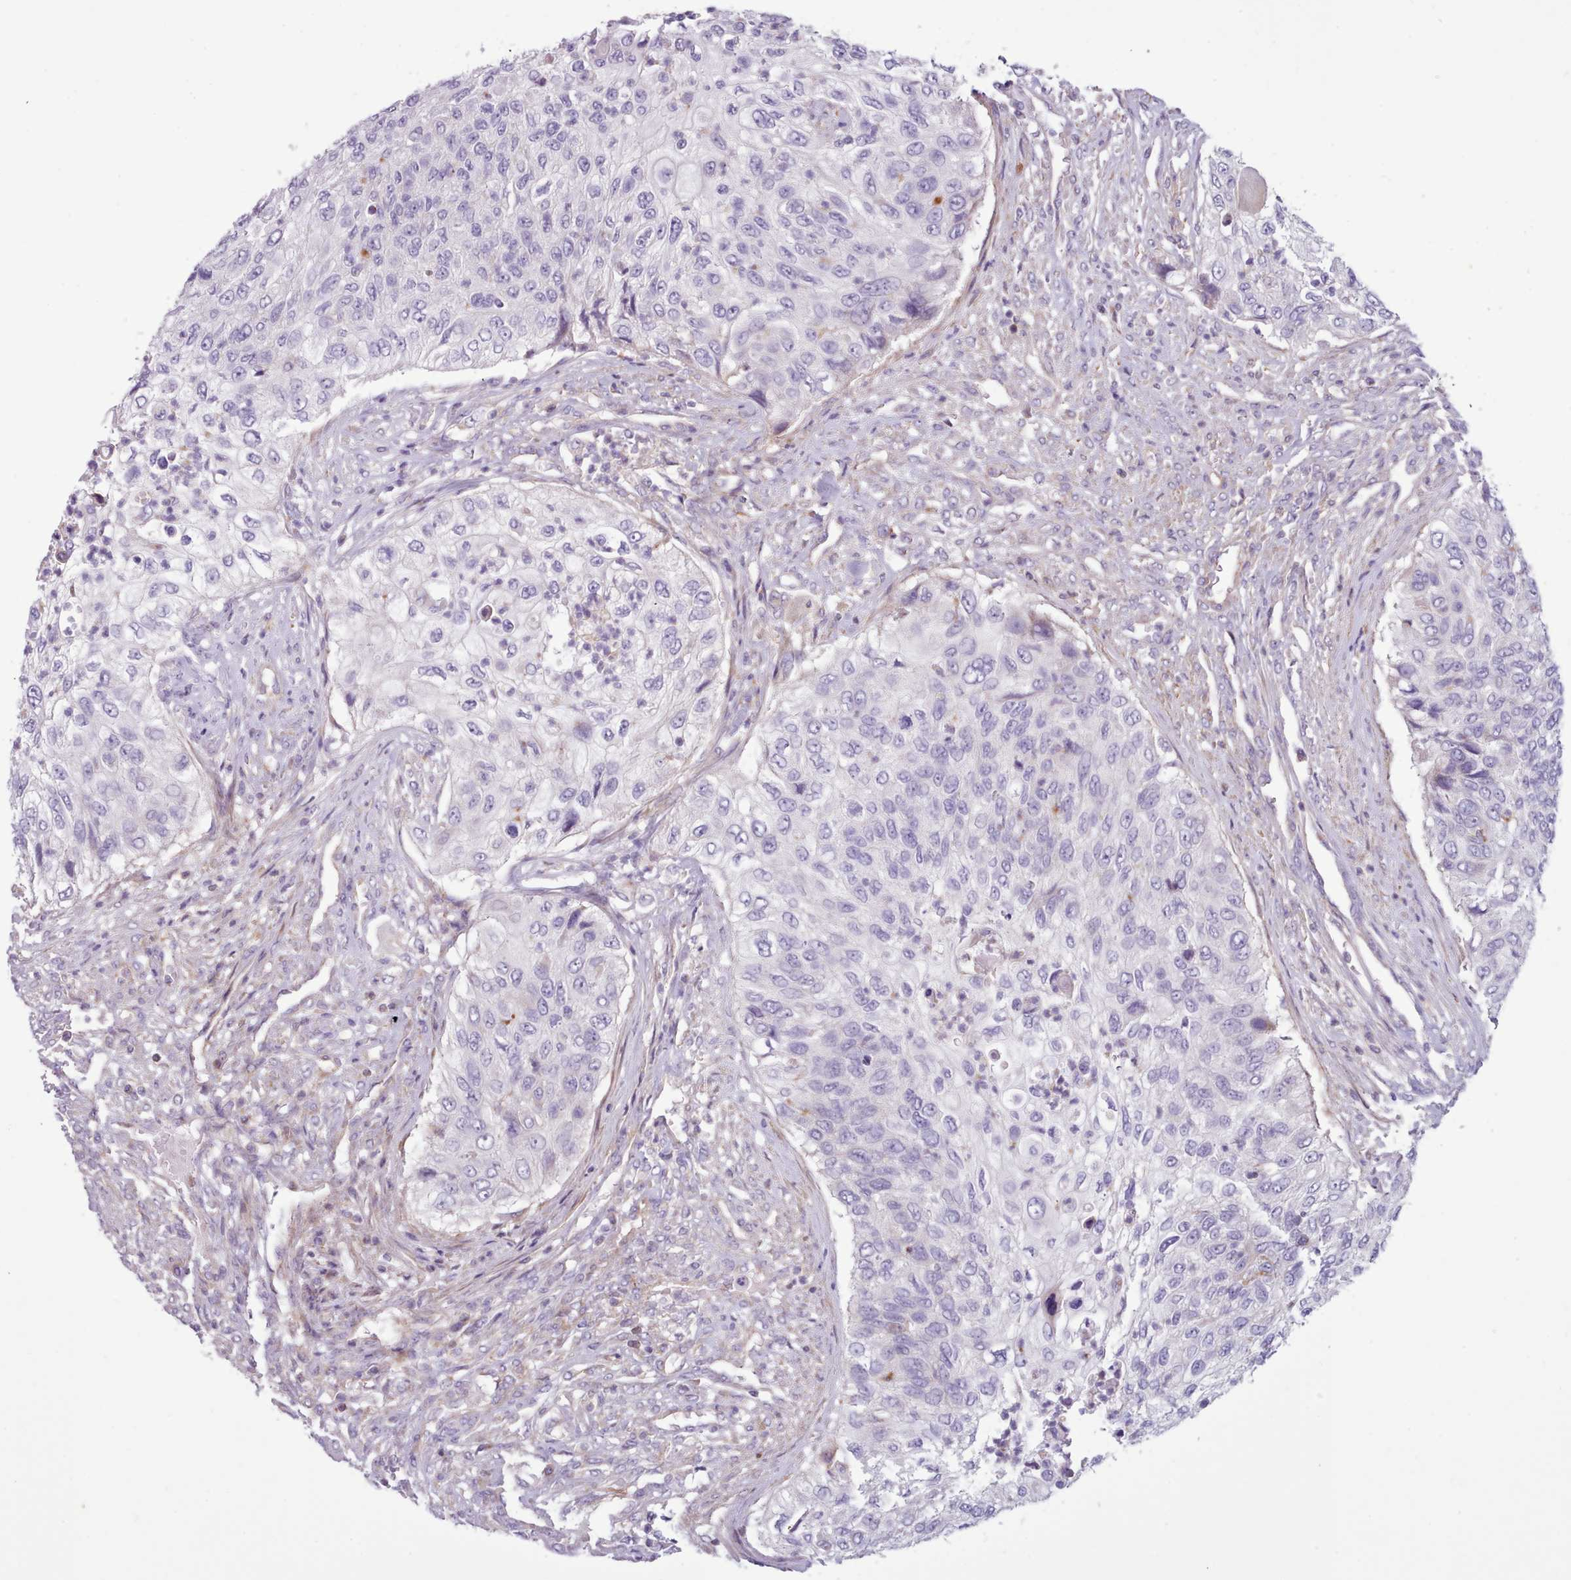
{"staining": {"intensity": "negative", "quantity": "none", "location": "none"}, "tissue": "urothelial cancer", "cell_type": "Tumor cells", "image_type": "cancer", "snomed": [{"axis": "morphology", "description": "Urothelial carcinoma, High grade"}, {"axis": "topography", "description": "Urinary bladder"}], "caption": "Immunohistochemical staining of high-grade urothelial carcinoma shows no significant staining in tumor cells.", "gene": "TENT4B", "patient": {"sex": "female", "age": 60}}